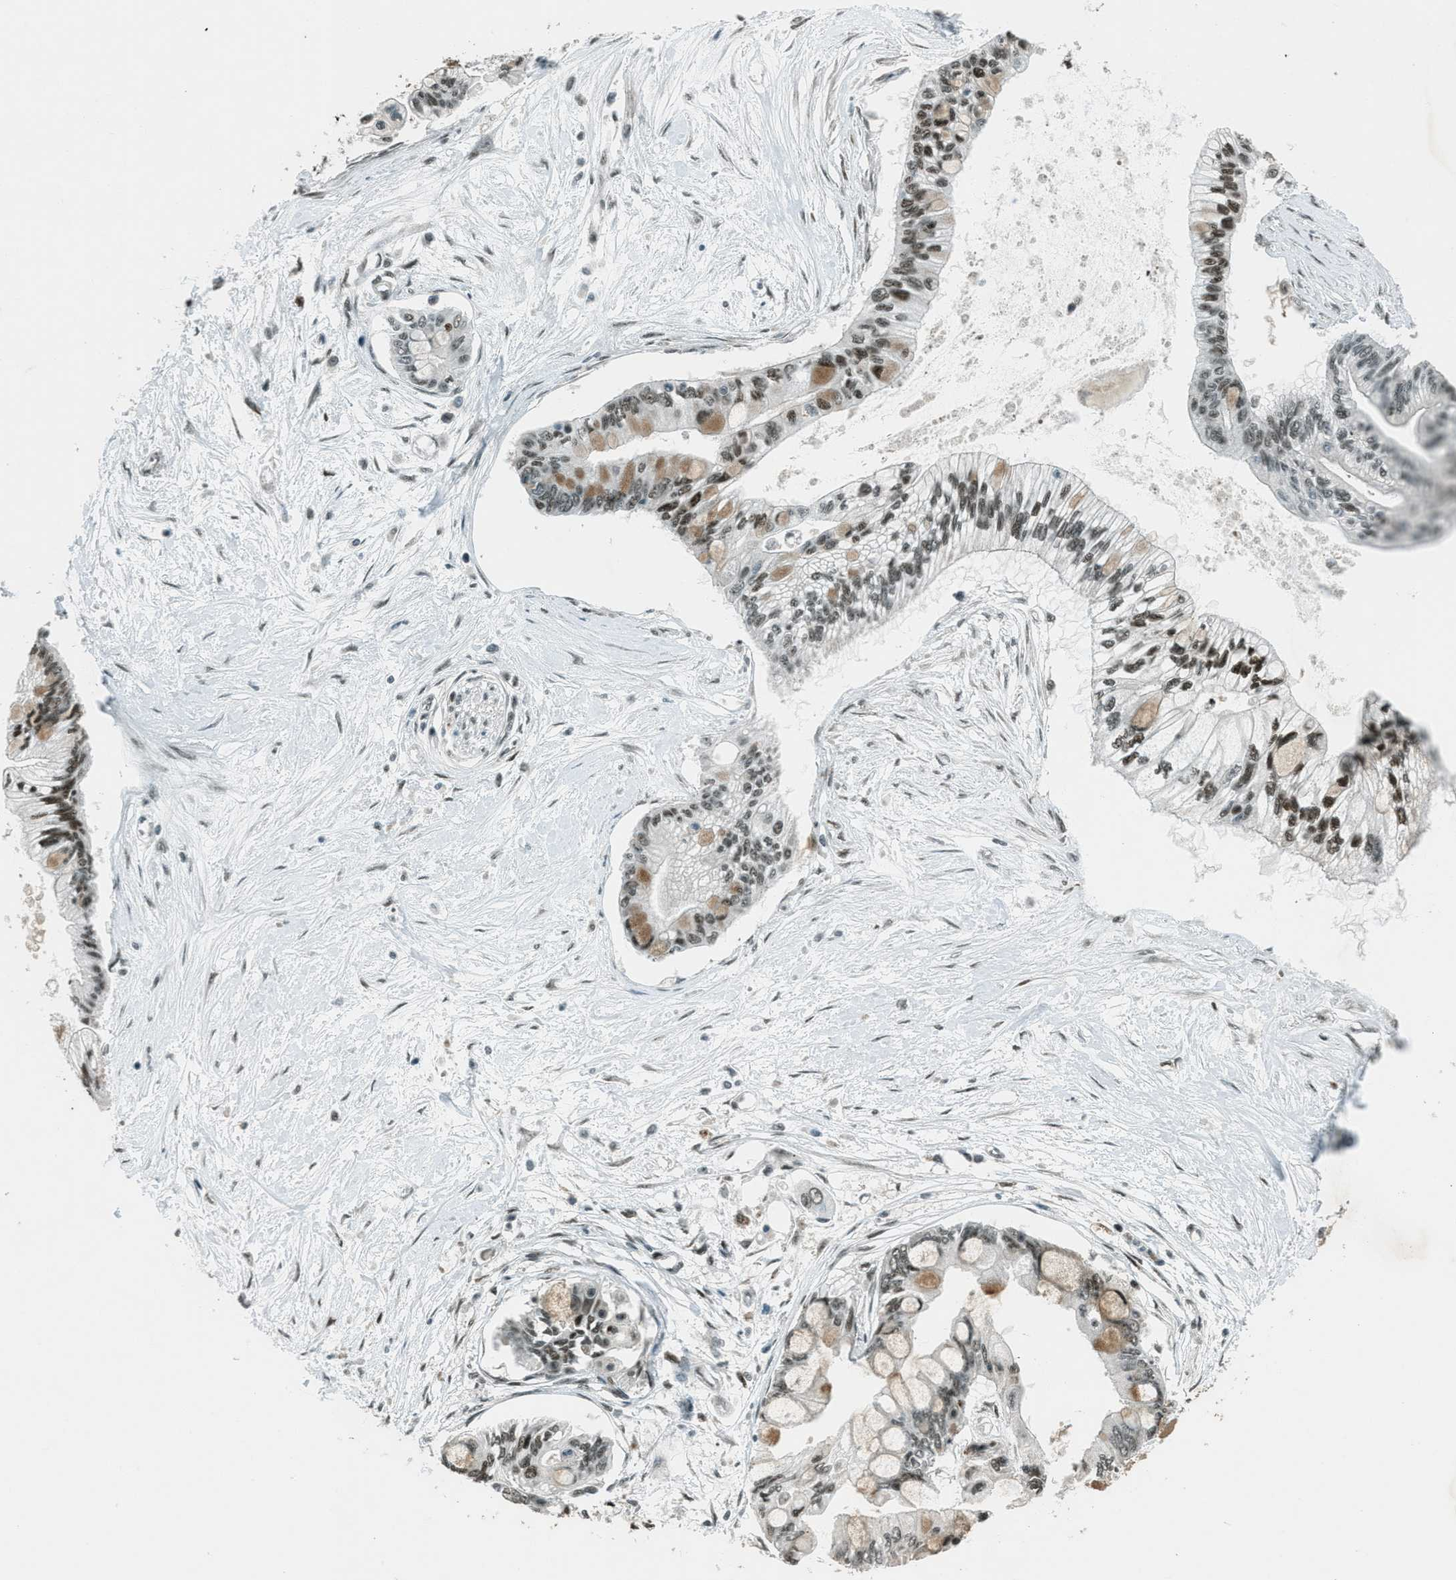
{"staining": {"intensity": "moderate", "quantity": ">75%", "location": "nuclear"}, "tissue": "pancreatic cancer", "cell_type": "Tumor cells", "image_type": "cancer", "snomed": [{"axis": "morphology", "description": "Adenocarcinoma, NOS"}, {"axis": "topography", "description": "Pancreas"}], "caption": "High-magnification brightfield microscopy of pancreatic cancer (adenocarcinoma) stained with DAB (3,3'-diaminobenzidine) (brown) and counterstained with hematoxylin (blue). tumor cells exhibit moderate nuclear expression is seen in about>75% of cells.", "gene": "TARDBP", "patient": {"sex": "female", "age": 77}}